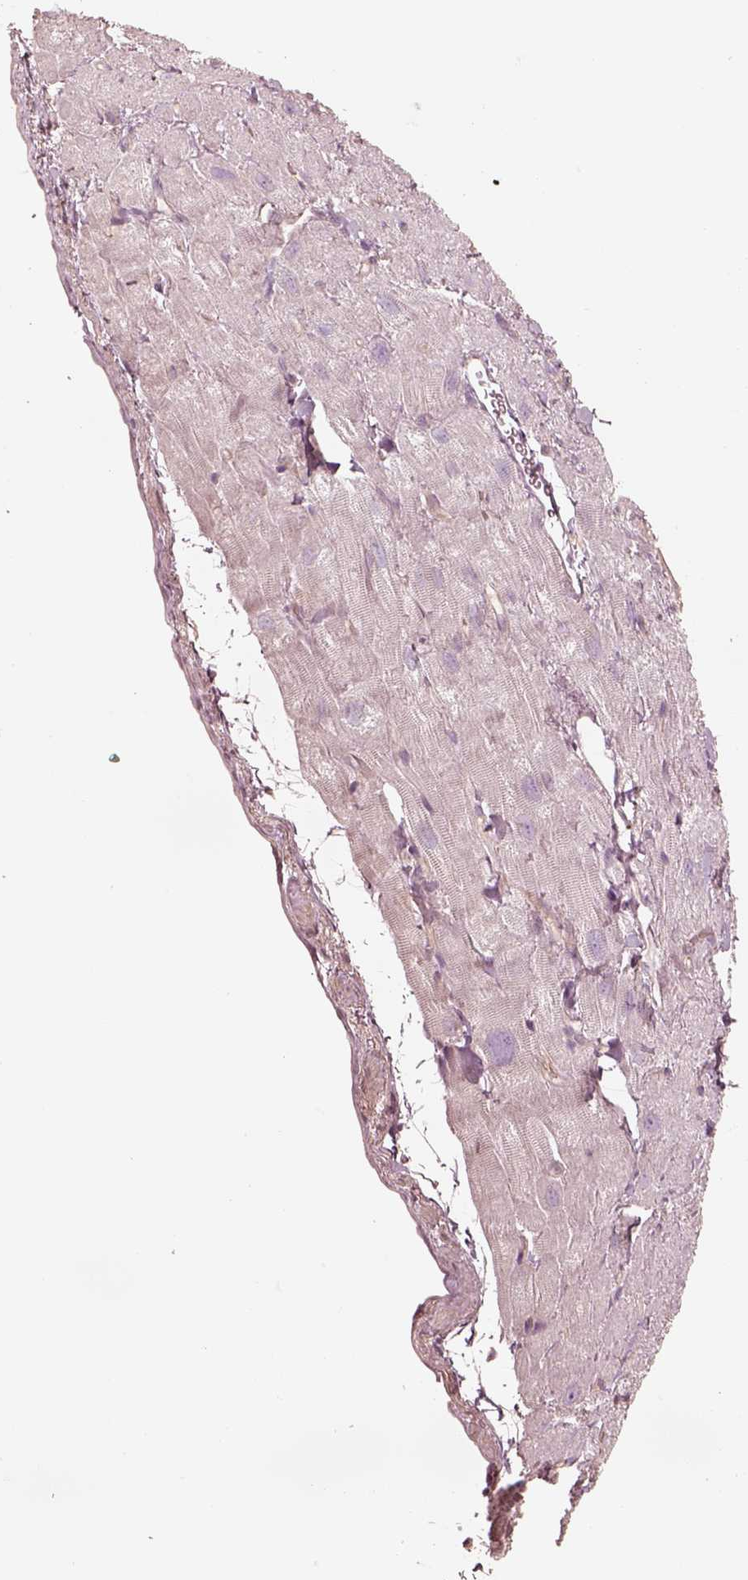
{"staining": {"intensity": "negative", "quantity": "none", "location": "none"}, "tissue": "heart muscle", "cell_type": "Cardiomyocytes", "image_type": "normal", "snomed": [{"axis": "morphology", "description": "Normal tissue, NOS"}, {"axis": "topography", "description": "Heart"}], "caption": "Unremarkable heart muscle was stained to show a protein in brown. There is no significant staining in cardiomyocytes. (Stains: DAB (3,3'-diaminobenzidine) immunohistochemistry with hematoxylin counter stain, Microscopy: brightfield microscopy at high magnification).", "gene": "KIF5C", "patient": {"sex": "female", "age": 62}}